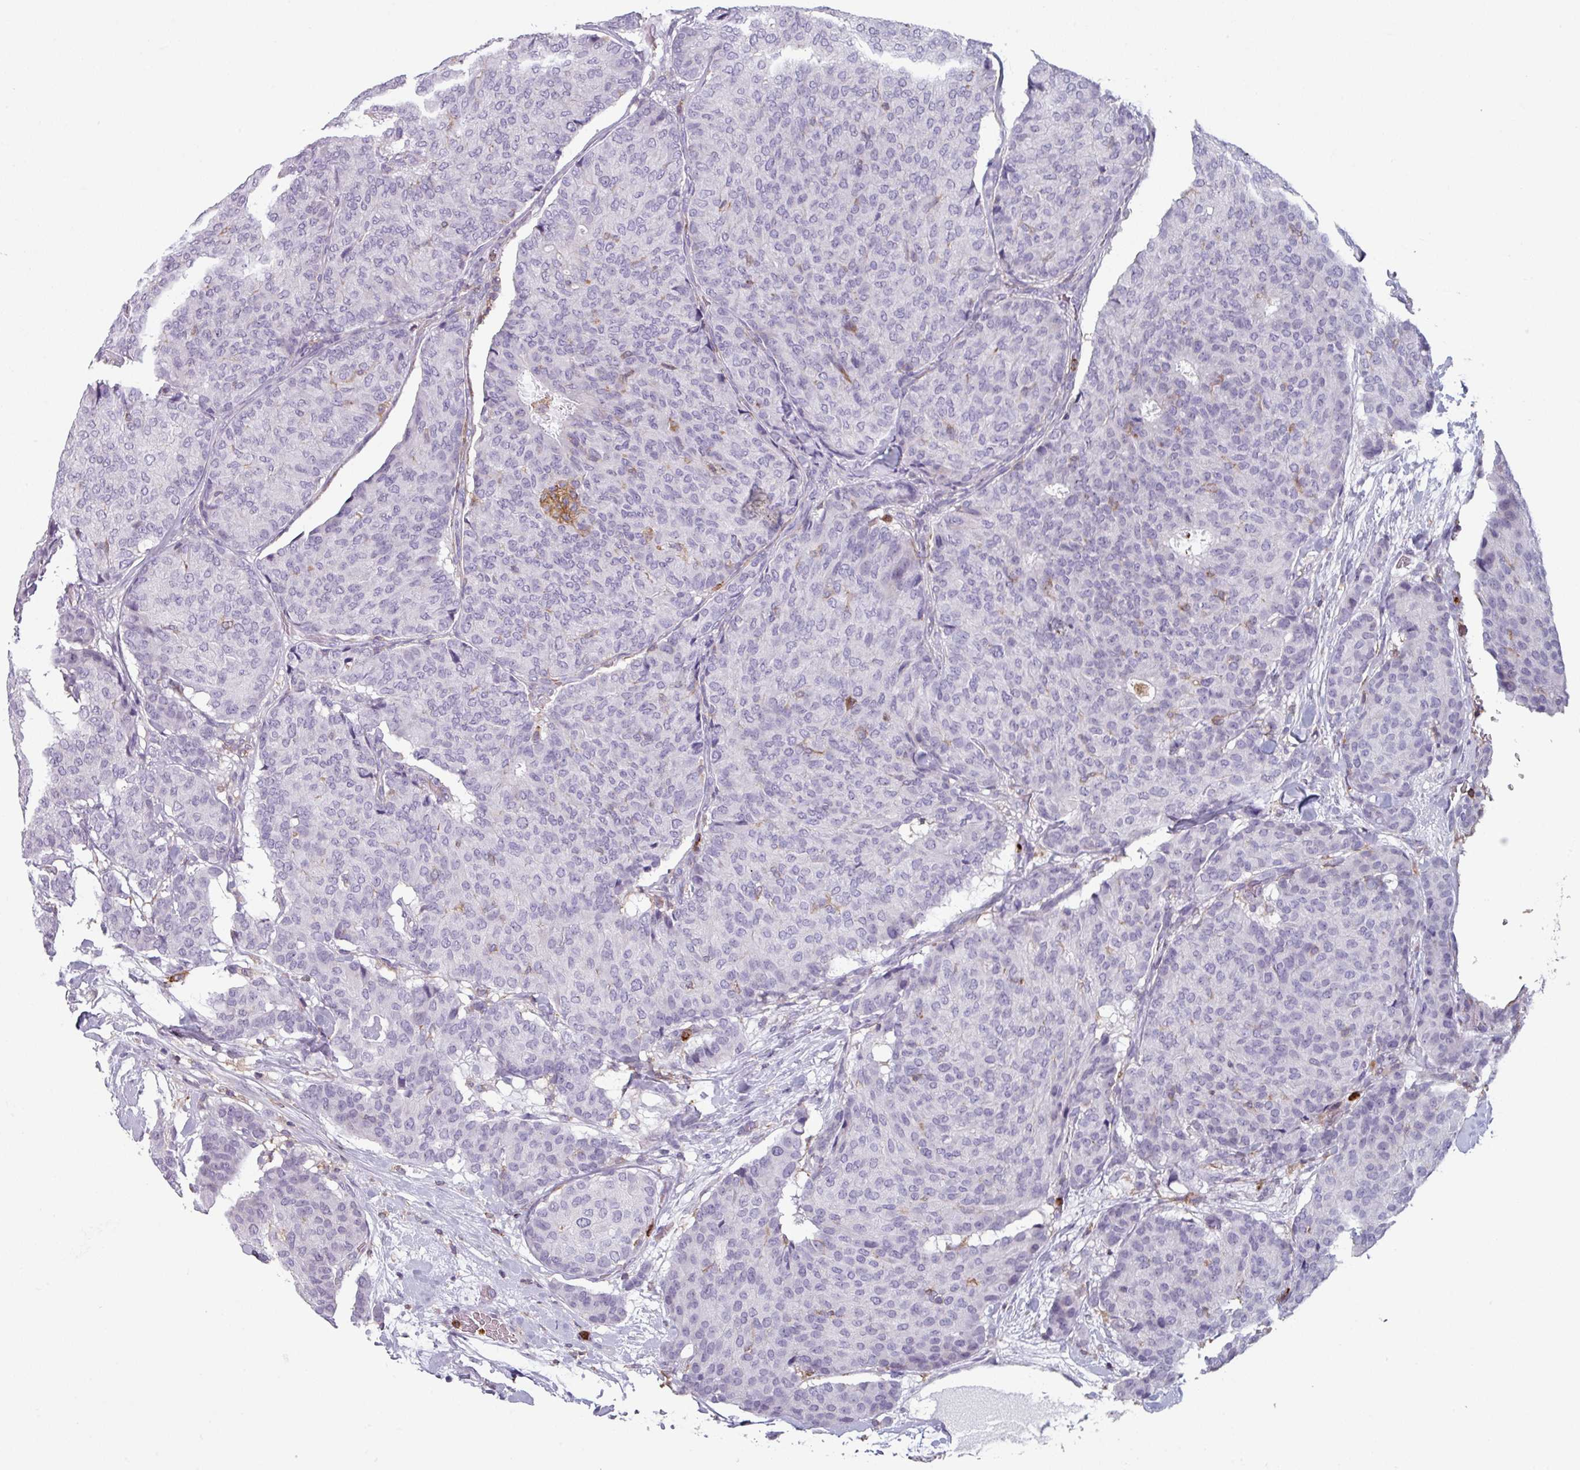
{"staining": {"intensity": "negative", "quantity": "none", "location": "none"}, "tissue": "breast cancer", "cell_type": "Tumor cells", "image_type": "cancer", "snomed": [{"axis": "morphology", "description": "Duct carcinoma"}, {"axis": "topography", "description": "Breast"}], "caption": "Tumor cells are negative for protein expression in human breast intraductal carcinoma.", "gene": "EXOSC5", "patient": {"sex": "female", "age": 75}}